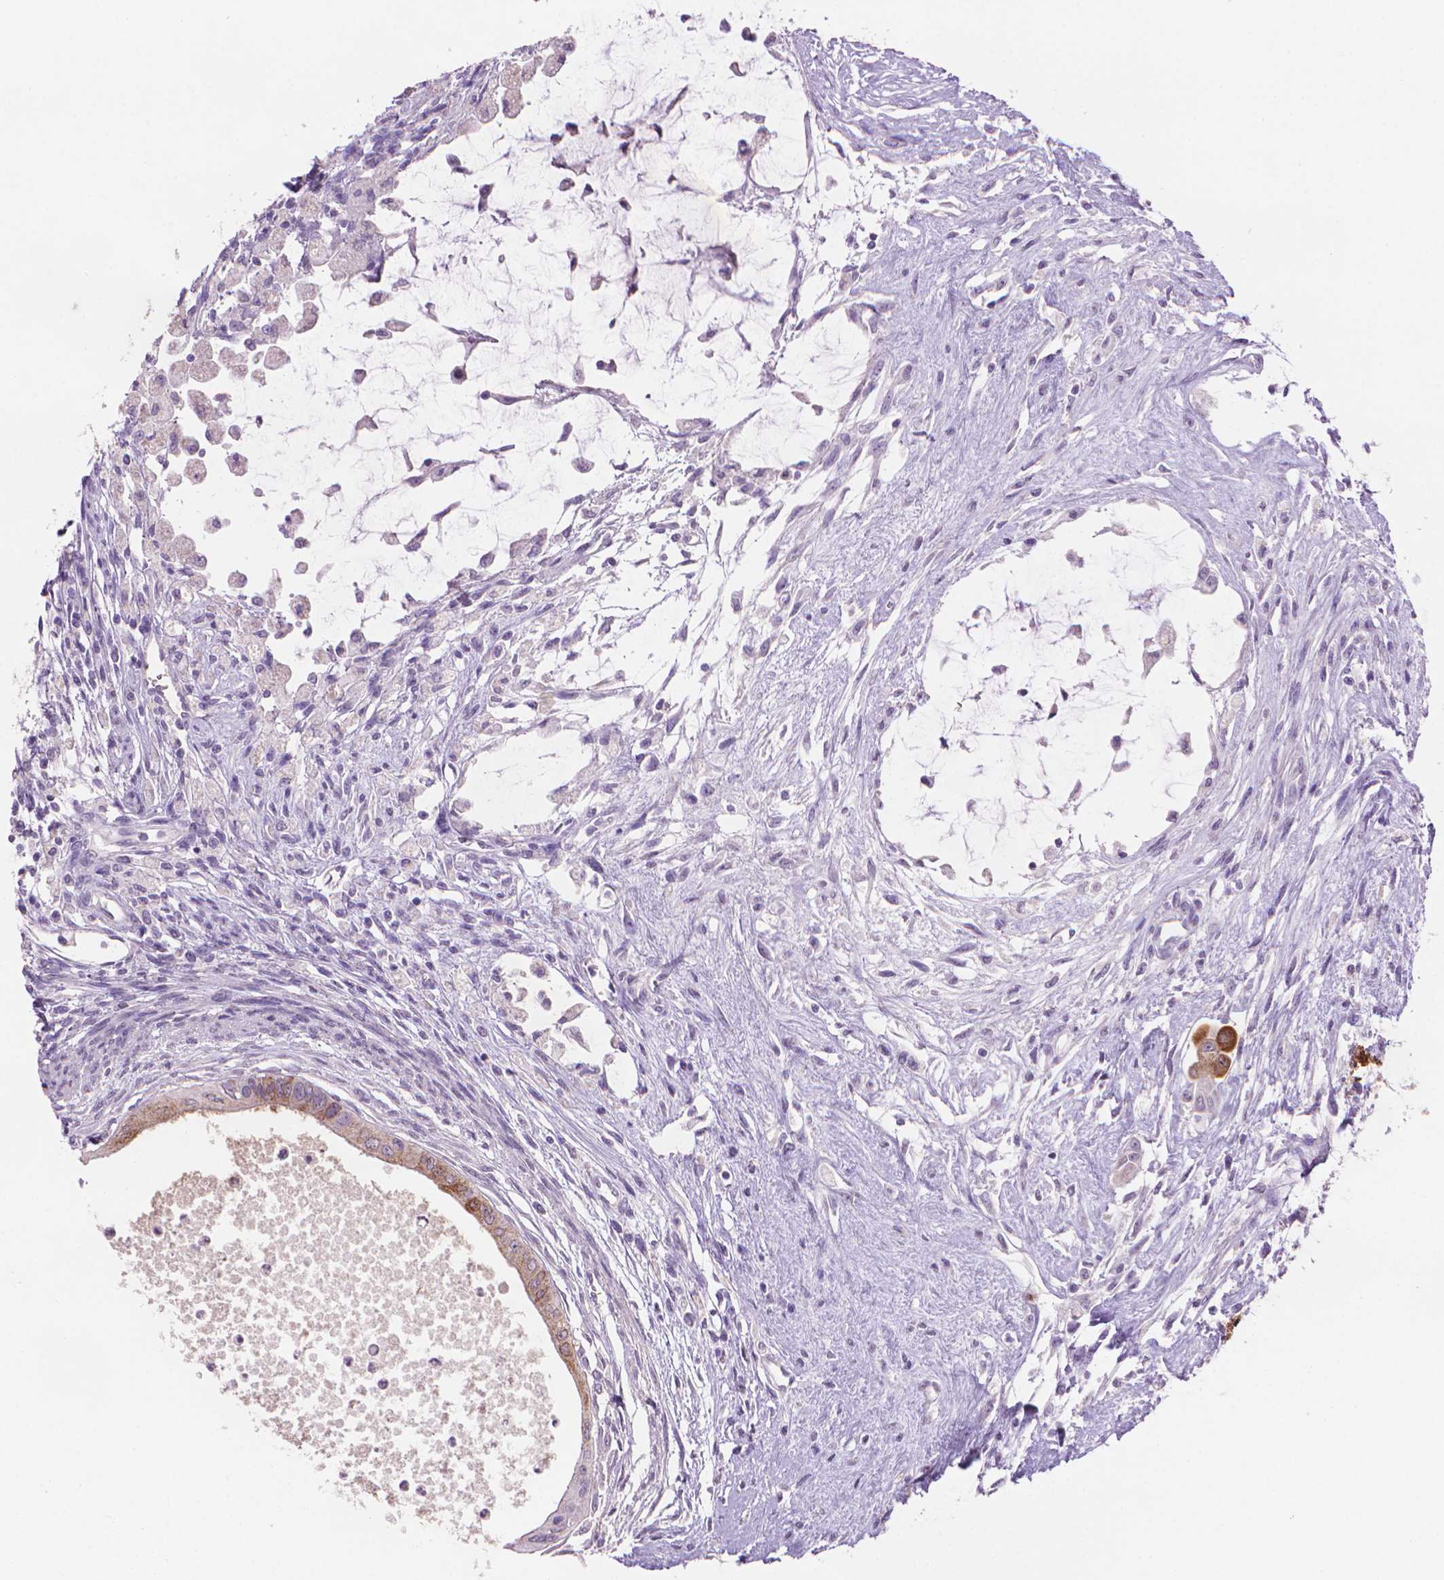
{"staining": {"intensity": "strong", "quantity": ">75%", "location": "cytoplasmic/membranous"}, "tissue": "testis cancer", "cell_type": "Tumor cells", "image_type": "cancer", "snomed": [{"axis": "morphology", "description": "Carcinoma, Embryonal, NOS"}, {"axis": "topography", "description": "Testis"}], "caption": "IHC image of human embryonal carcinoma (testis) stained for a protein (brown), which displays high levels of strong cytoplasmic/membranous staining in about >75% of tumor cells.", "gene": "MUC1", "patient": {"sex": "male", "age": 37}}